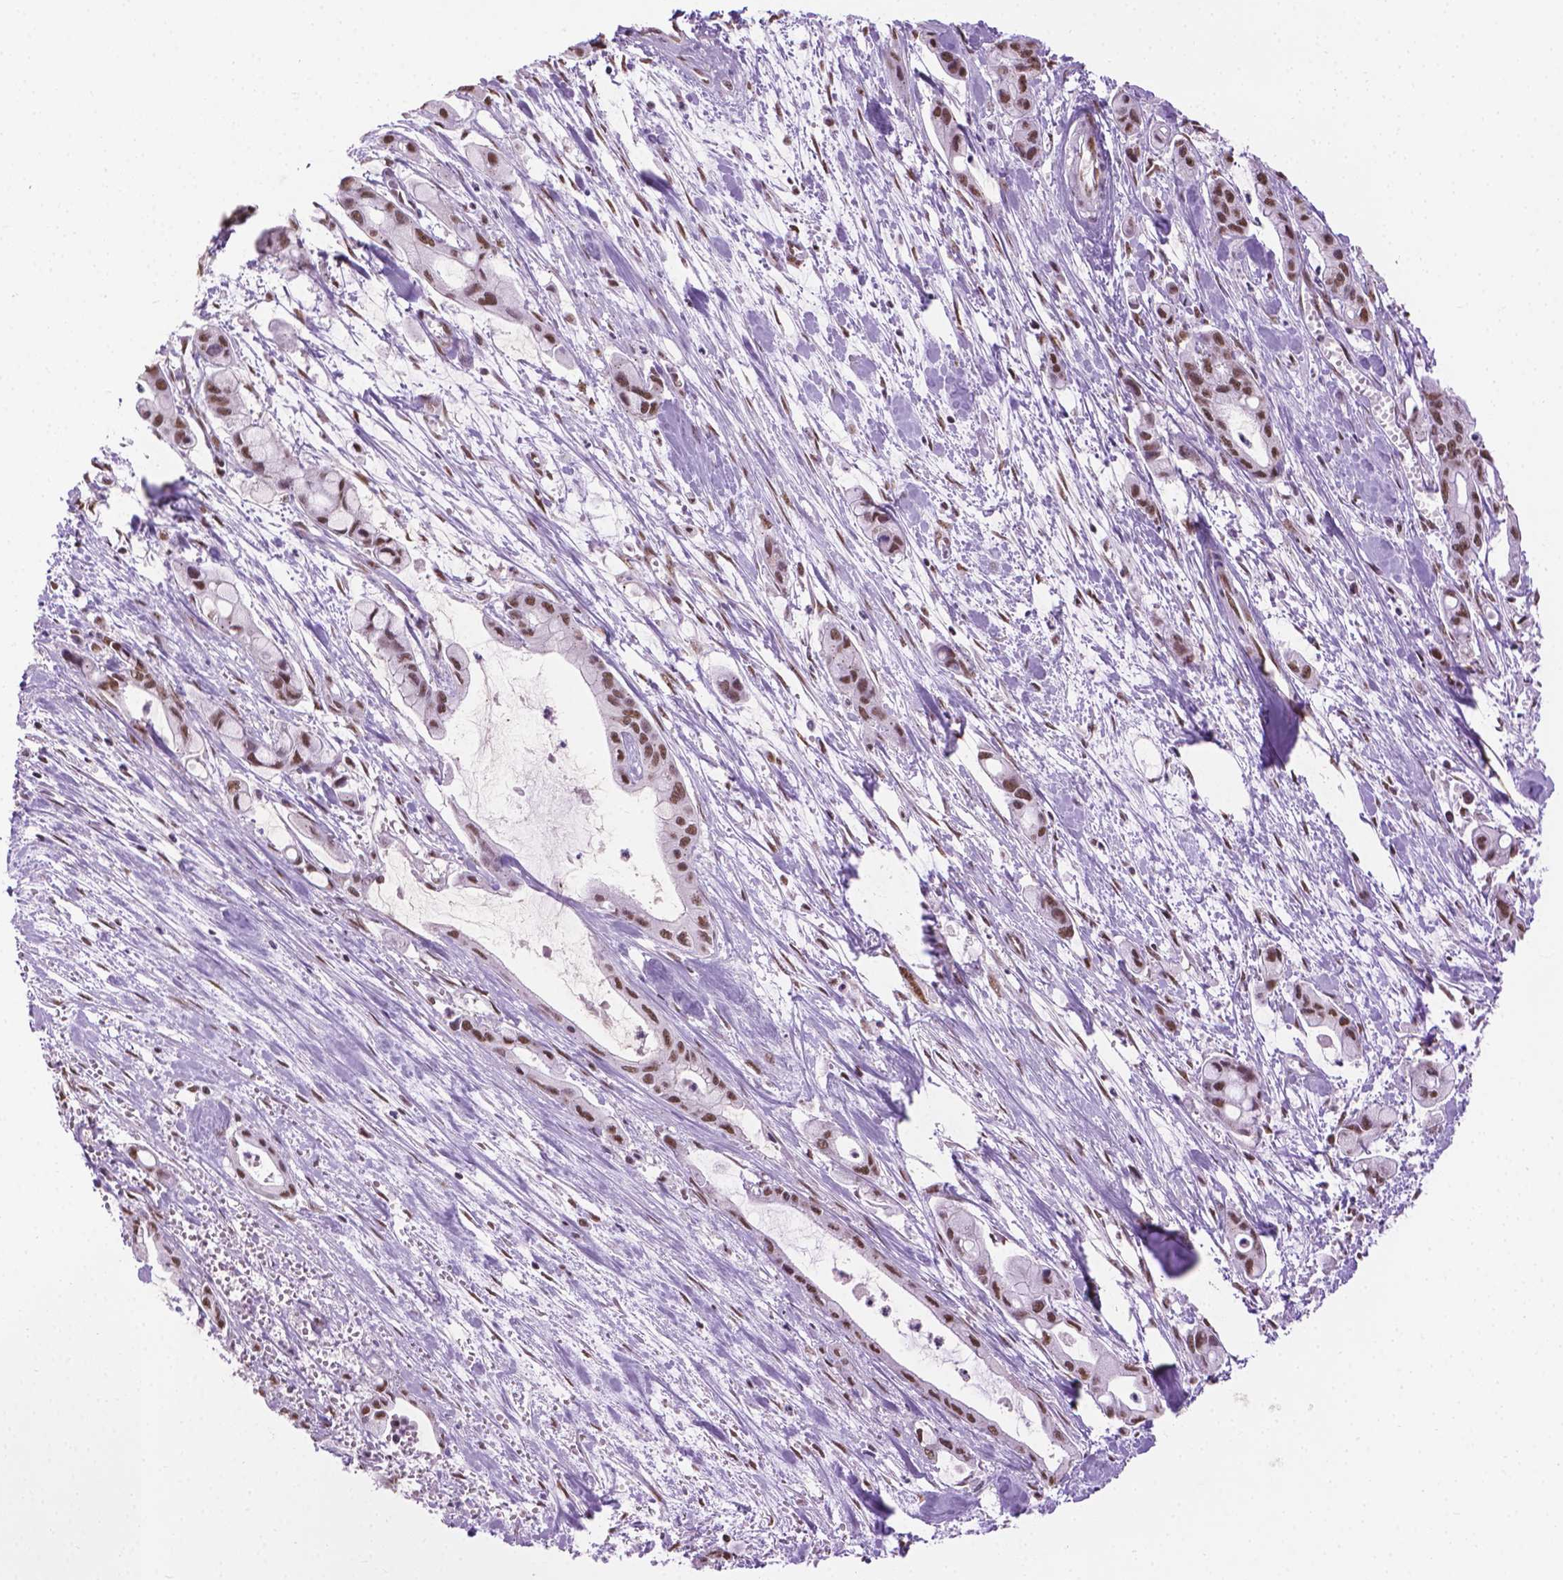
{"staining": {"intensity": "moderate", "quantity": ">75%", "location": "nuclear"}, "tissue": "pancreatic cancer", "cell_type": "Tumor cells", "image_type": "cancer", "snomed": [{"axis": "morphology", "description": "Adenocarcinoma, NOS"}, {"axis": "topography", "description": "Pancreas"}], "caption": "Immunohistochemistry of pancreatic adenocarcinoma displays medium levels of moderate nuclear staining in approximately >75% of tumor cells.", "gene": "ABI2", "patient": {"sex": "male", "age": 48}}